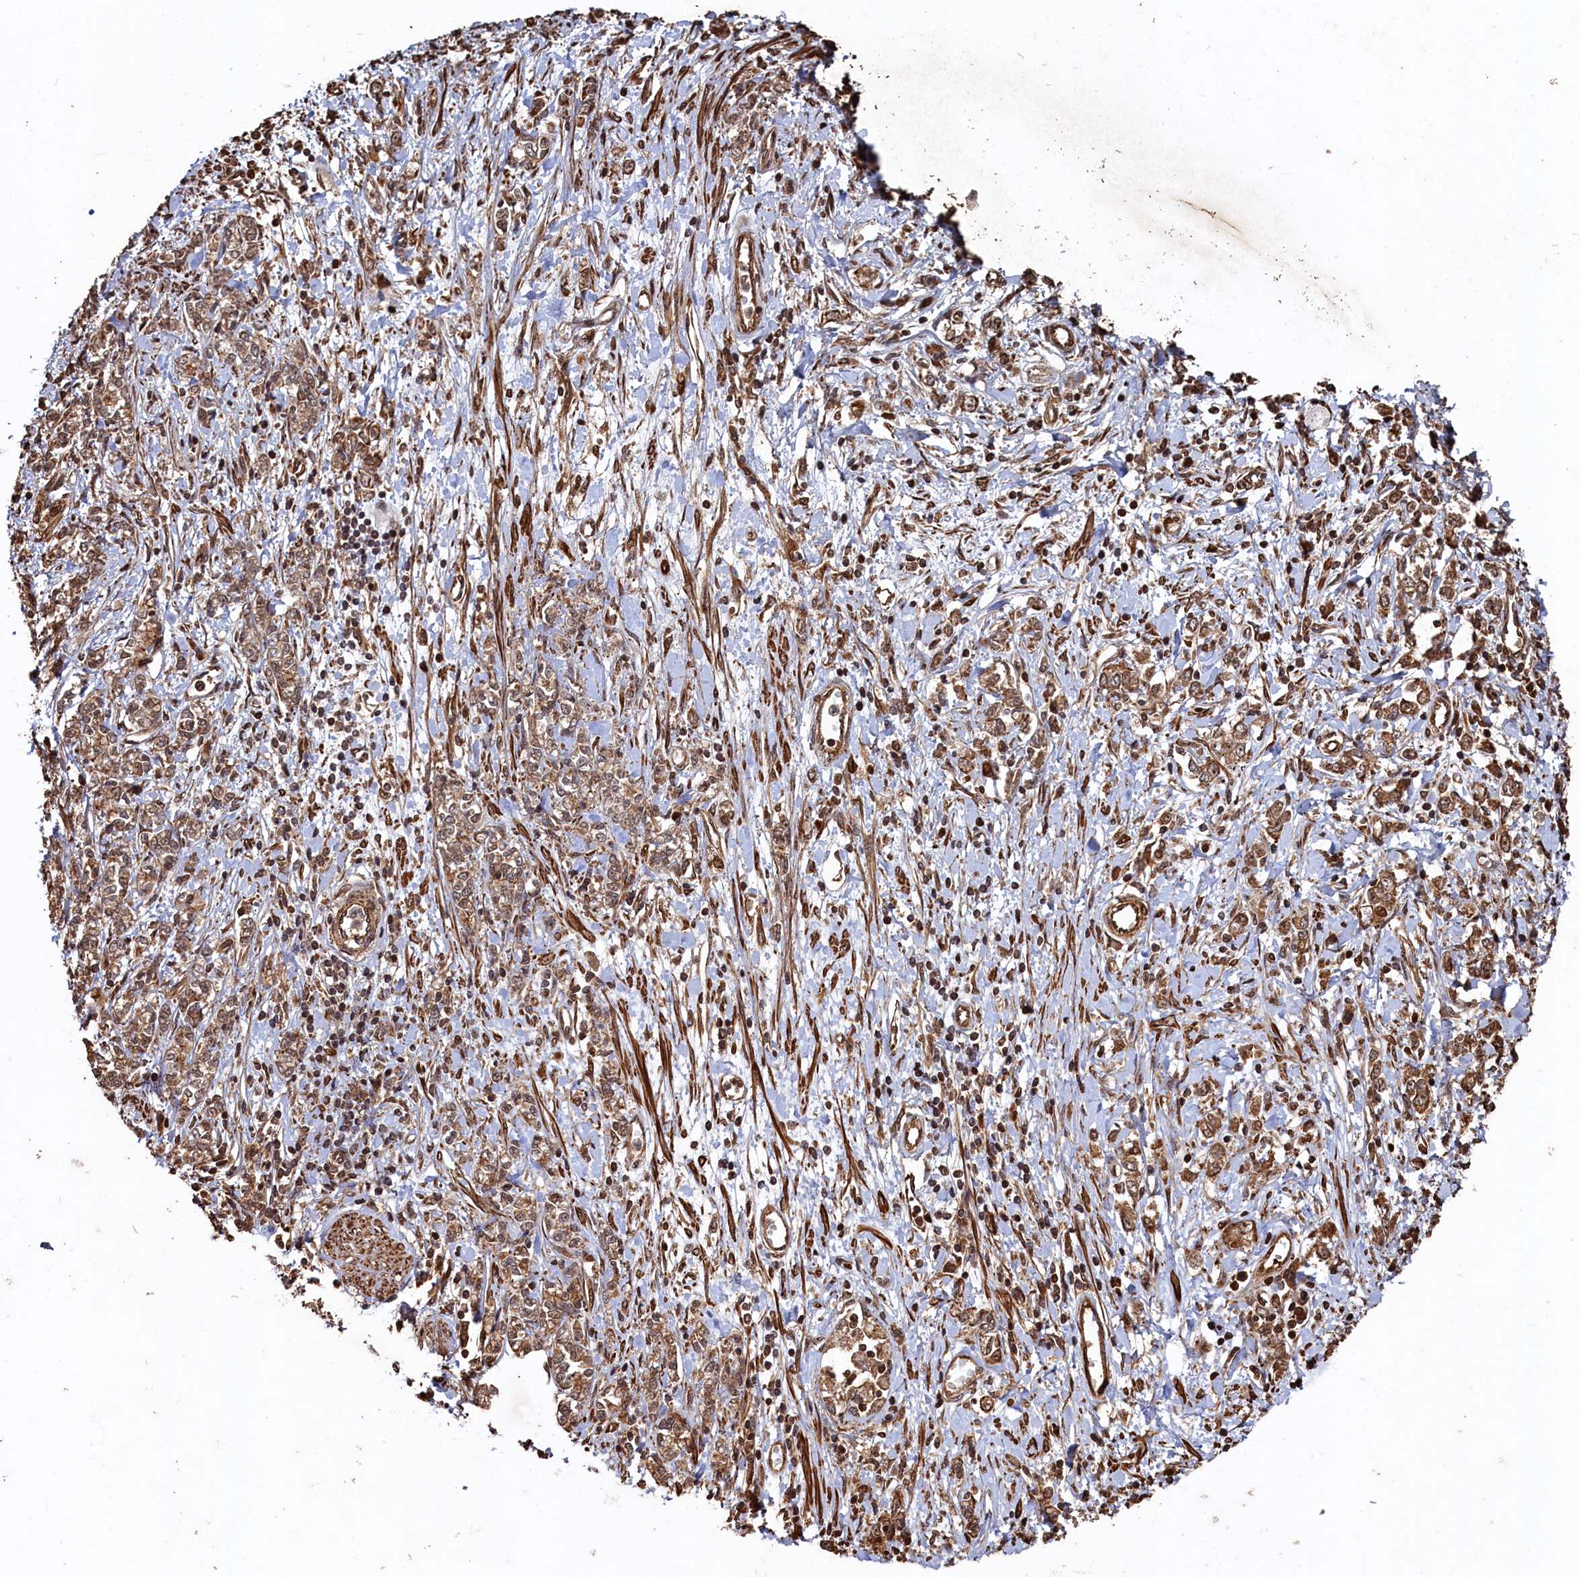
{"staining": {"intensity": "moderate", "quantity": ">75%", "location": "cytoplasmic/membranous"}, "tissue": "stomach cancer", "cell_type": "Tumor cells", "image_type": "cancer", "snomed": [{"axis": "morphology", "description": "Adenocarcinoma, NOS"}, {"axis": "topography", "description": "Stomach"}], "caption": "Approximately >75% of tumor cells in adenocarcinoma (stomach) display moderate cytoplasmic/membranous protein positivity as visualized by brown immunohistochemical staining.", "gene": "PIGN", "patient": {"sex": "female", "age": 76}}